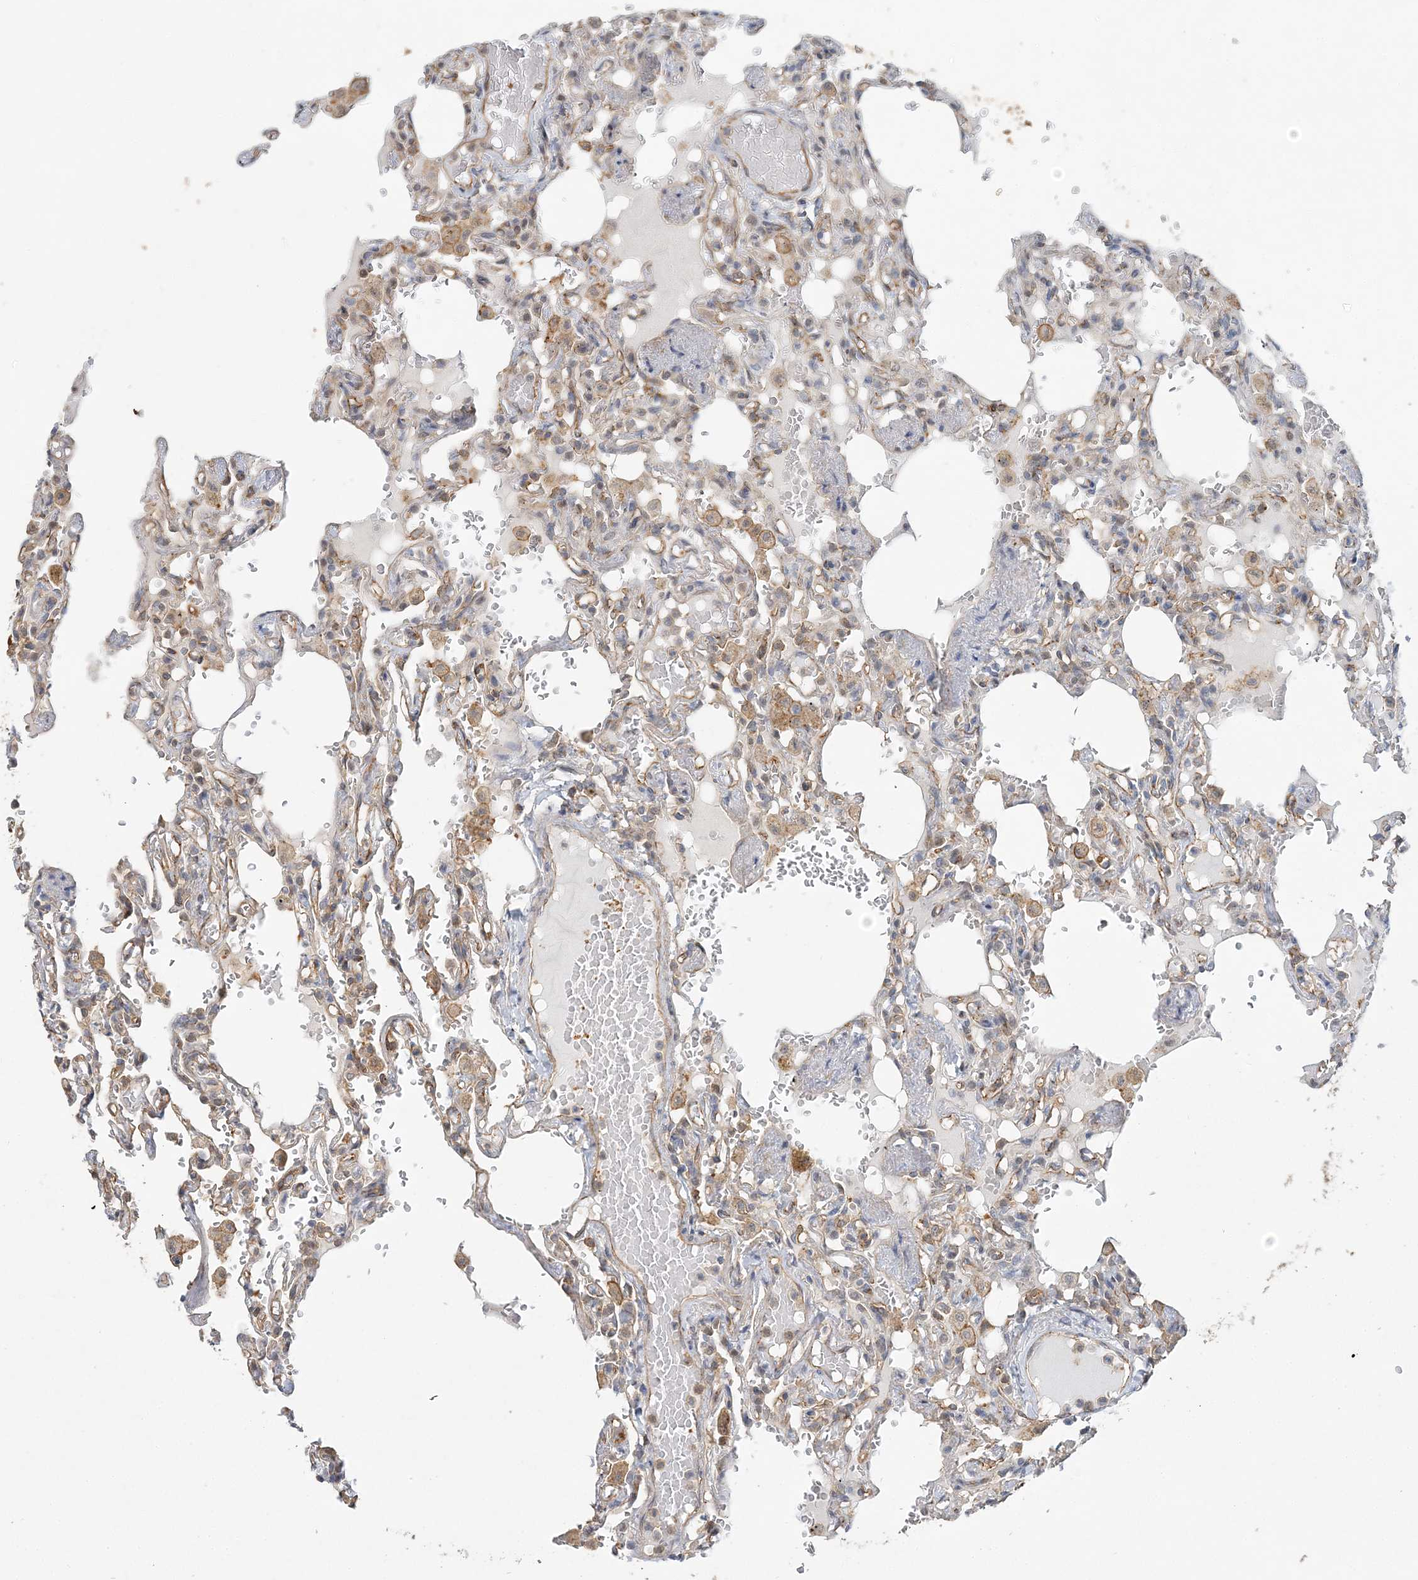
{"staining": {"intensity": "weak", "quantity": "<25%", "location": "cytoplasmic/membranous"}, "tissue": "lung", "cell_type": "Alveolar cells", "image_type": "normal", "snomed": [{"axis": "morphology", "description": "Normal tissue, NOS"}, {"axis": "topography", "description": "Lung"}], "caption": "Immunohistochemical staining of normal human lung exhibits no significant positivity in alveolar cells. Brightfield microscopy of immunohistochemistry (IHC) stained with DAB (brown) and hematoxylin (blue), captured at high magnification.", "gene": "MAT2B", "patient": {"sex": "male", "age": 21}}